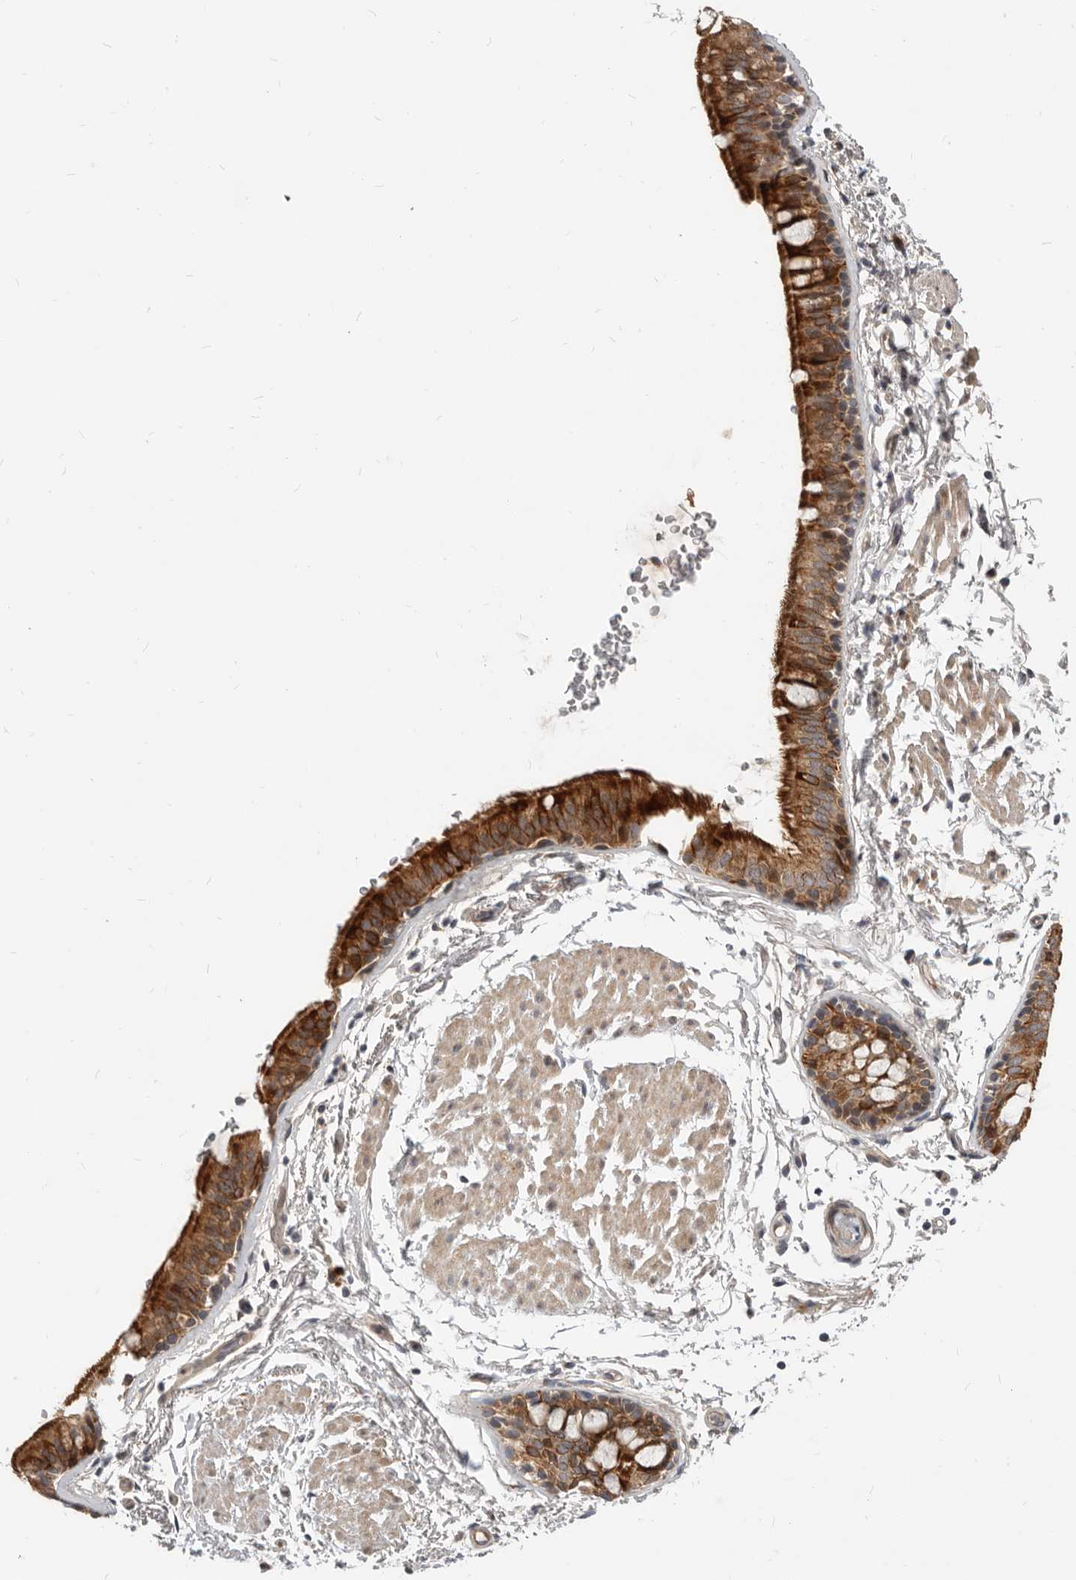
{"staining": {"intensity": "strong", "quantity": ">75%", "location": "cytoplasmic/membranous"}, "tissue": "bronchus", "cell_type": "Respiratory epithelial cells", "image_type": "normal", "snomed": [{"axis": "morphology", "description": "Normal tissue, NOS"}, {"axis": "topography", "description": "Lymph node"}, {"axis": "topography", "description": "Bronchus"}], "caption": "Unremarkable bronchus was stained to show a protein in brown. There is high levels of strong cytoplasmic/membranous staining in approximately >75% of respiratory epithelial cells. The staining was performed using DAB to visualize the protein expression in brown, while the nuclei were stained in blue with hematoxylin (Magnification: 20x).", "gene": "NPY4R2", "patient": {"sex": "female", "age": 70}}